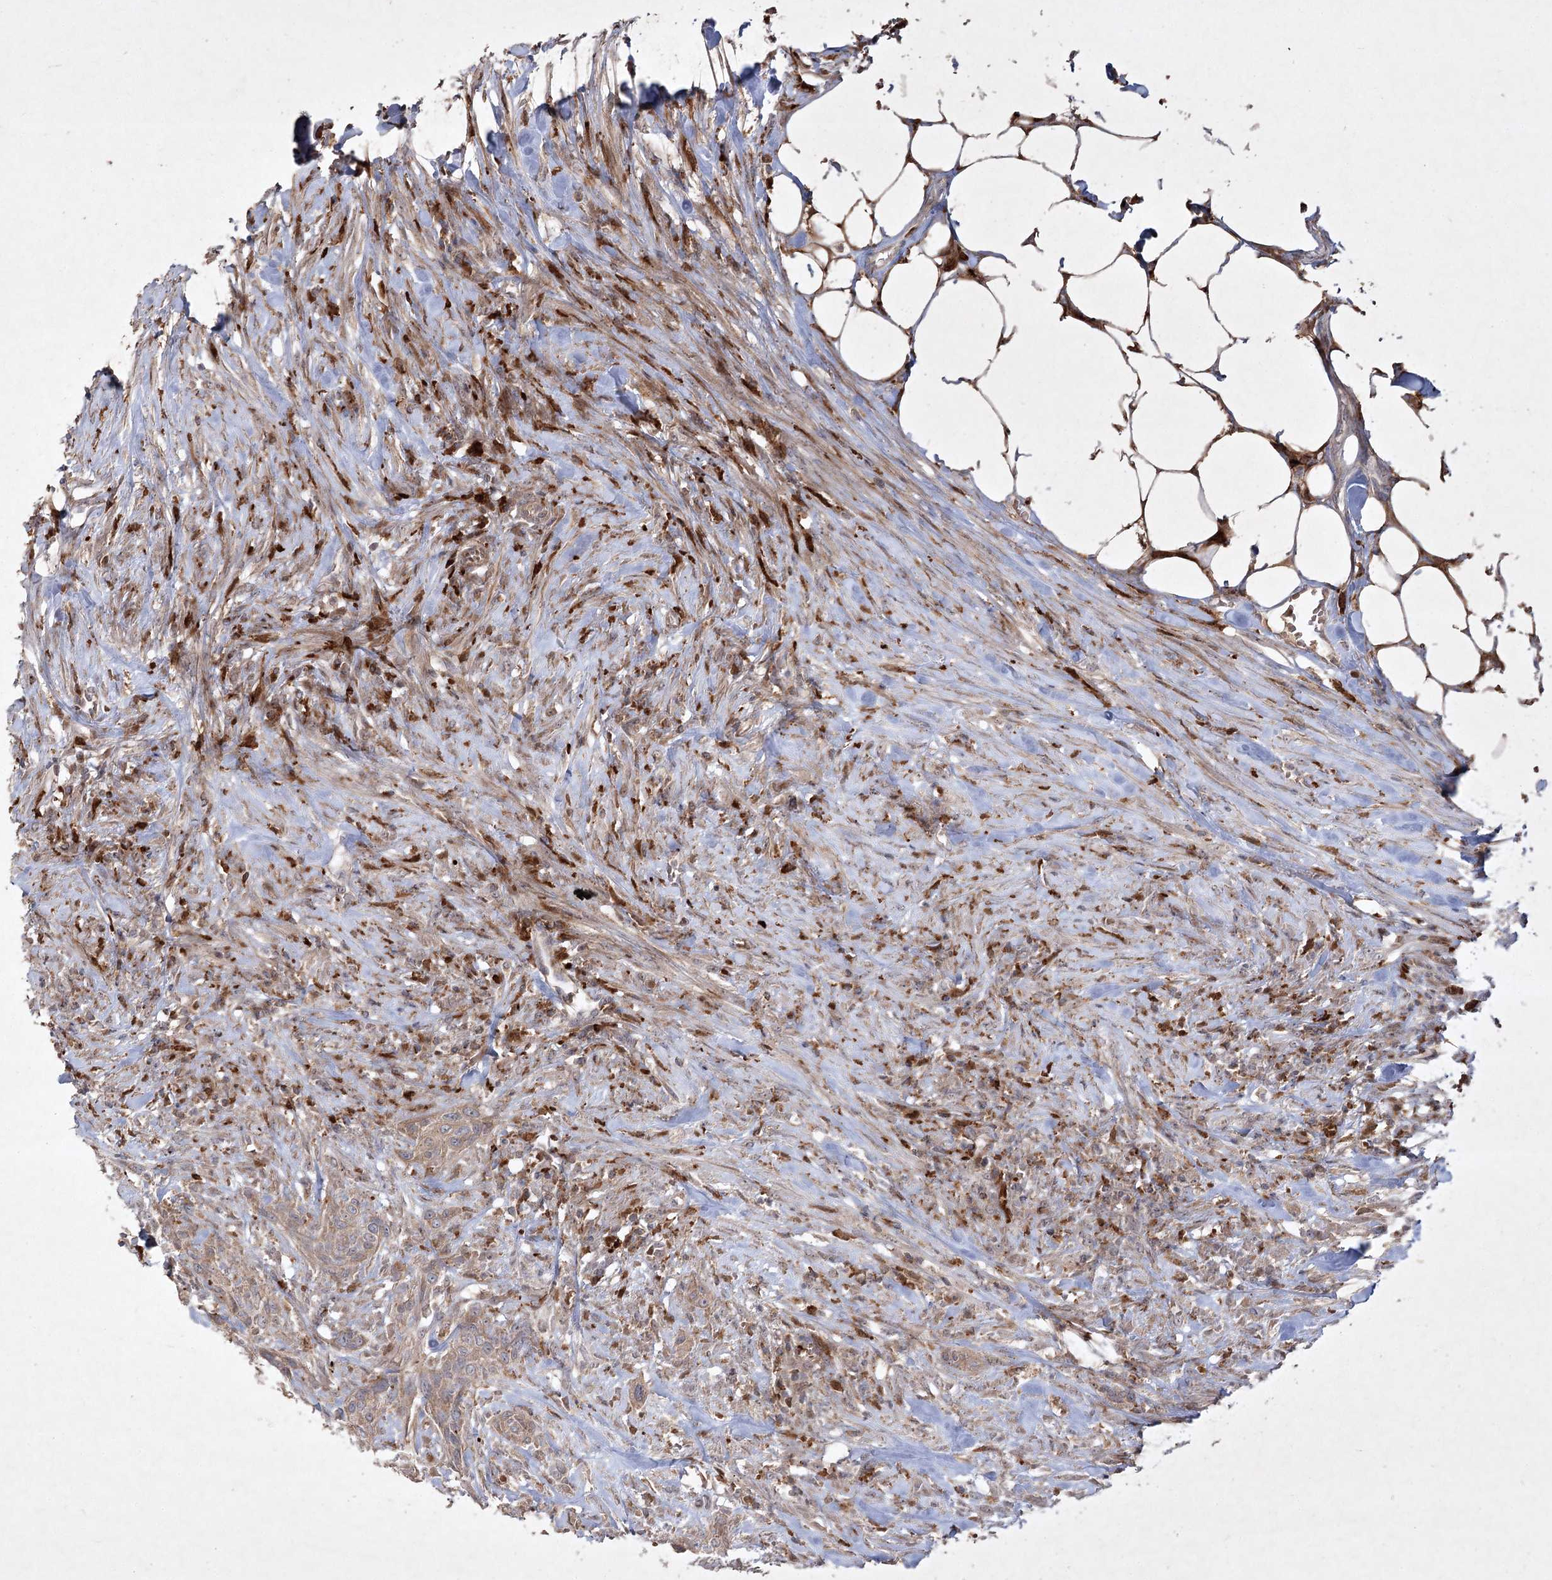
{"staining": {"intensity": "weak", "quantity": ">75%", "location": "cytoplasmic/membranous"}, "tissue": "urothelial cancer", "cell_type": "Tumor cells", "image_type": "cancer", "snomed": [{"axis": "morphology", "description": "Urothelial carcinoma, High grade"}, {"axis": "topography", "description": "Urinary bladder"}], "caption": "Immunohistochemical staining of urothelial cancer displays low levels of weak cytoplasmic/membranous protein expression in approximately >75% of tumor cells.", "gene": "KBTBD4", "patient": {"sex": "male", "age": 35}}